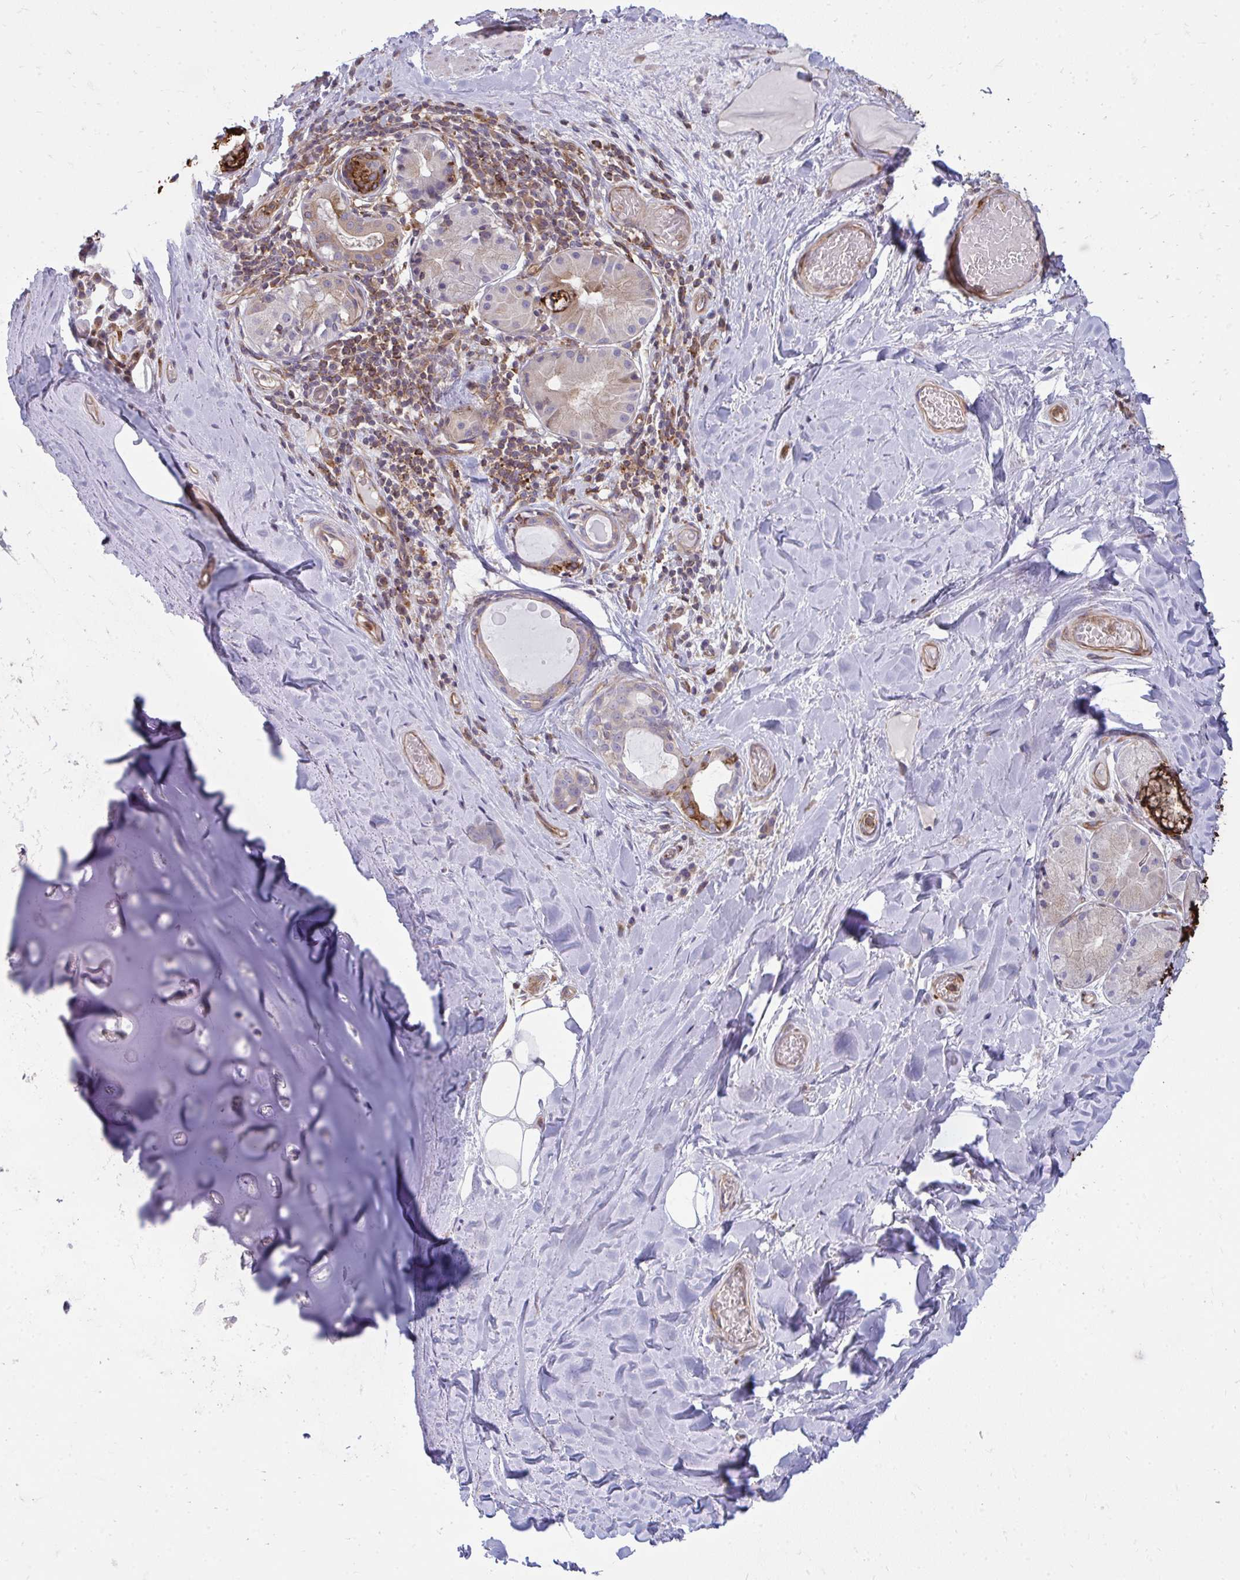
{"staining": {"intensity": "negative", "quantity": "none", "location": "none"}, "tissue": "adipose tissue", "cell_type": "Adipocytes", "image_type": "normal", "snomed": [{"axis": "morphology", "description": "Normal tissue, NOS"}, {"axis": "topography", "description": "Cartilage tissue"}, {"axis": "topography", "description": "Bronchus"}], "caption": "Unremarkable adipose tissue was stained to show a protein in brown. There is no significant expression in adipocytes. The staining was performed using DAB (3,3'-diaminobenzidine) to visualize the protein expression in brown, while the nuclei were stained in blue with hematoxylin (Magnification: 20x).", "gene": "ASAP1", "patient": {"sex": "male", "age": 64}}